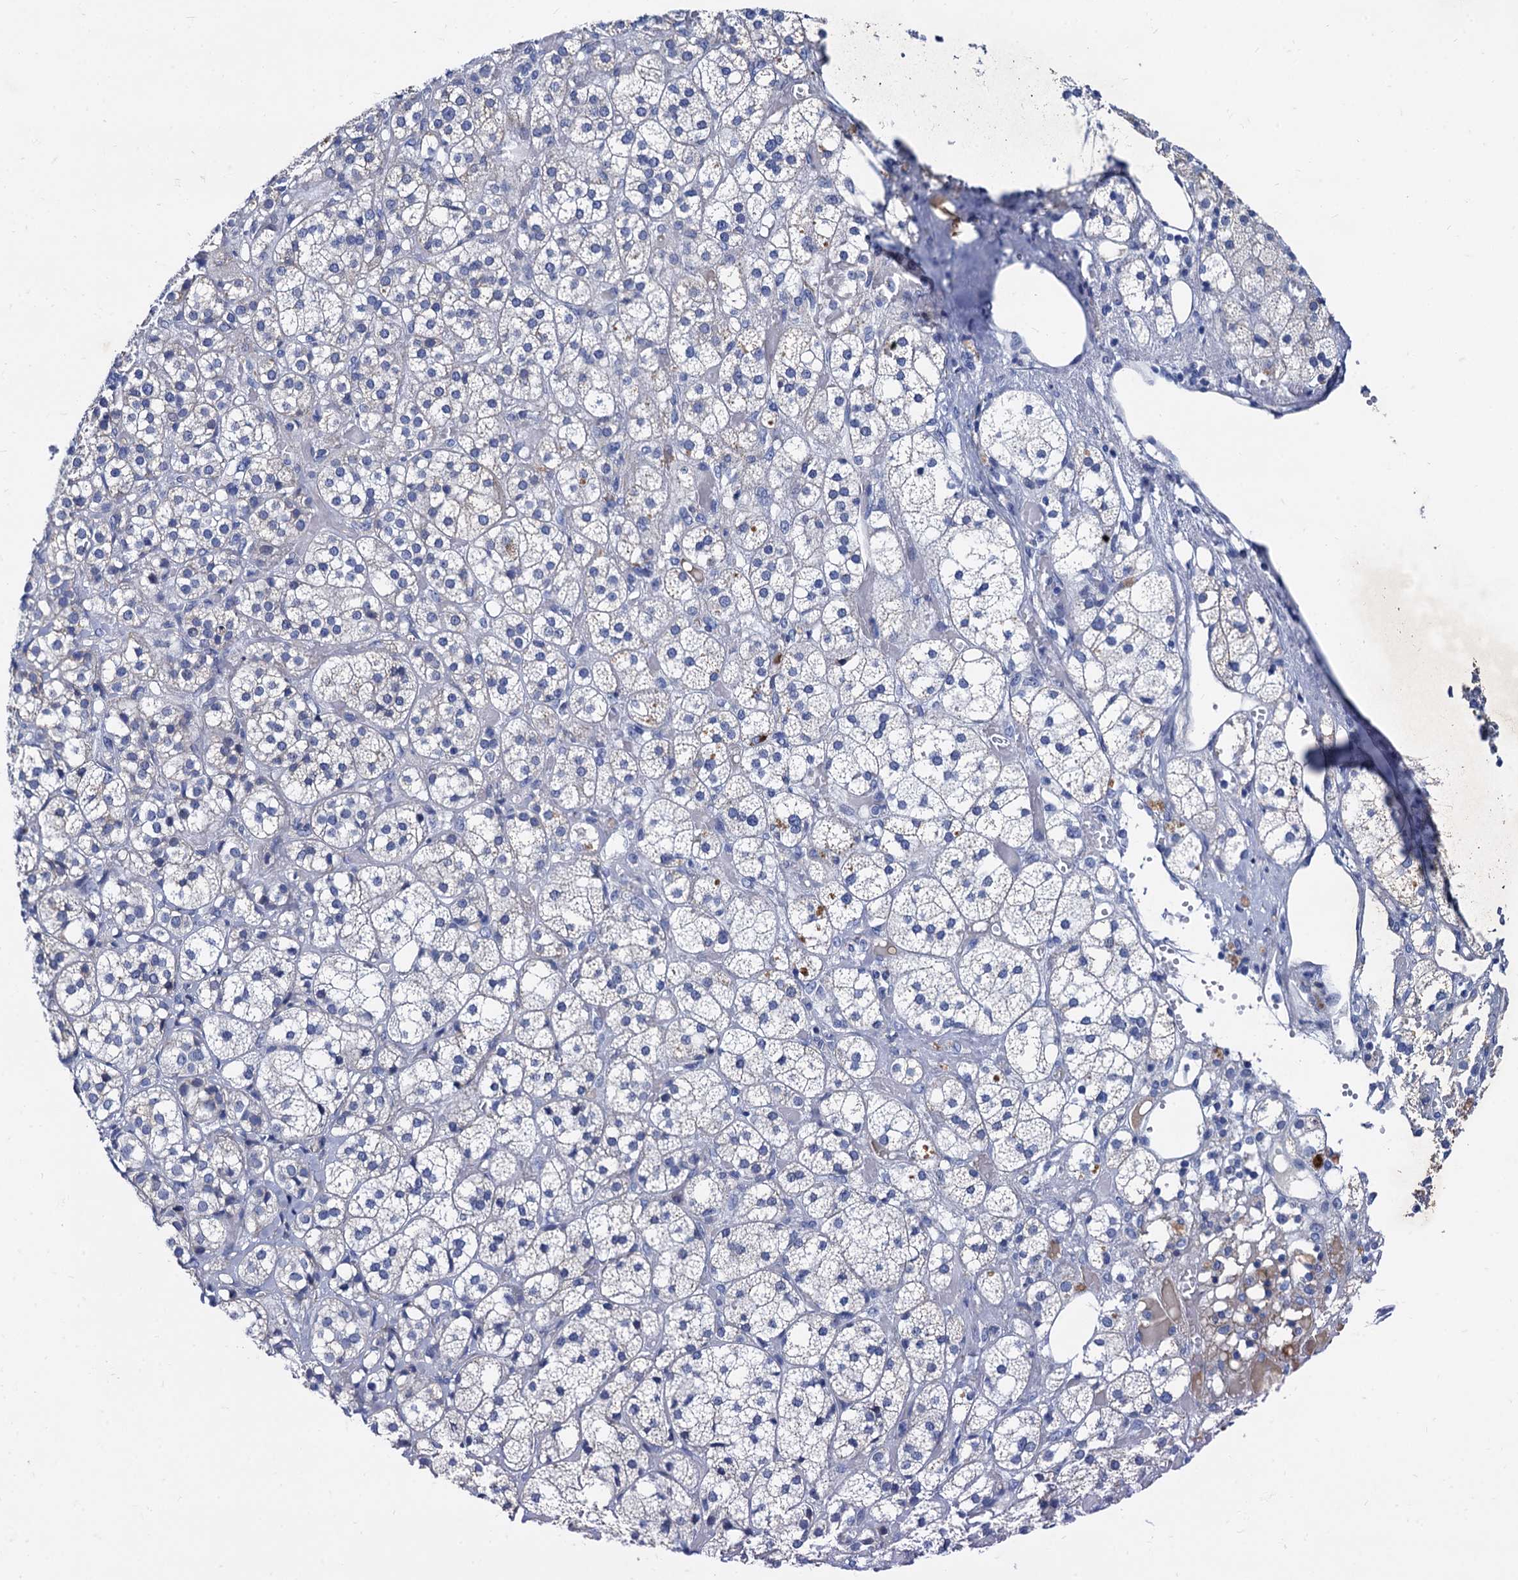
{"staining": {"intensity": "weak", "quantity": "<25%", "location": "cytoplasmic/membranous"}, "tissue": "adrenal gland", "cell_type": "Glandular cells", "image_type": "normal", "snomed": [{"axis": "morphology", "description": "Normal tissue, NOS"}, {"axis": "topography", "description": "Adrenal gland"}], "caption": "High power microscopy photomicrograph of an IHC photomicrograph of normal adrenal gland, revealing no significant staining in glandular cells.", "gene": "TMEM72", "patient": {"sex": "female", "age": 61}}